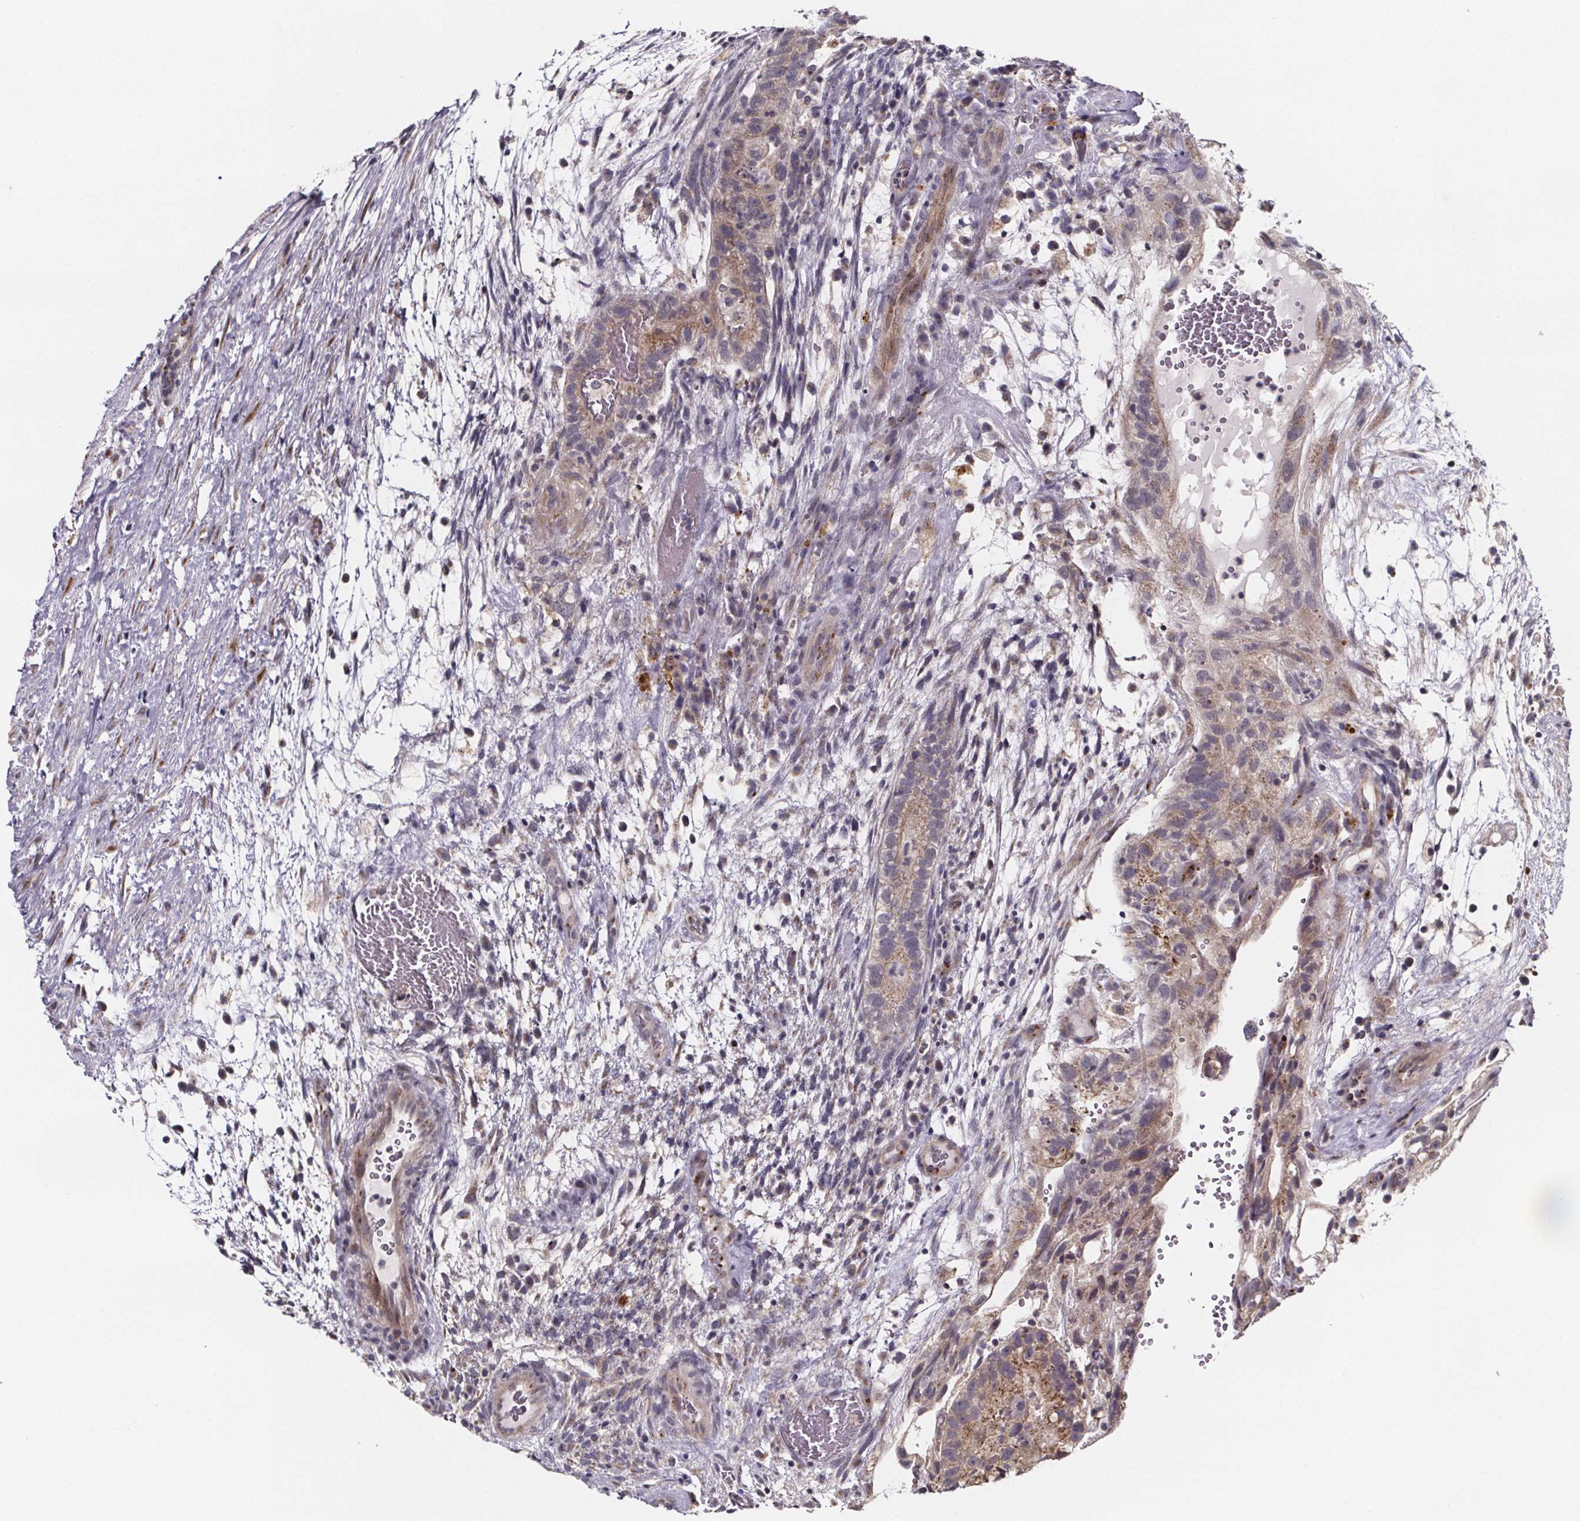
{"staining": {"intensity": "weak", "quantity": "25%-75%", "location": "cytoplasmic/membranous"}, "tissue": "testis cancer", "cell_type": "Tumor cells", "image_type": "cancer", "snomed": [{"axis": "morphology", "description": "Normal tissue, NOS"}, {"axis": "morphology", "description": "Carcinoma, Embryonal, NOS"}, {"axis": "topography", "description": "Testis"}], "caption": "Weak cytoplasmic/membranous positivity is identified in approximately 25%-75% of tumor cells in embryonal carcinoma (testis).", "gene": "NDST1", "patient": {"sex": "male", "age": 32}}